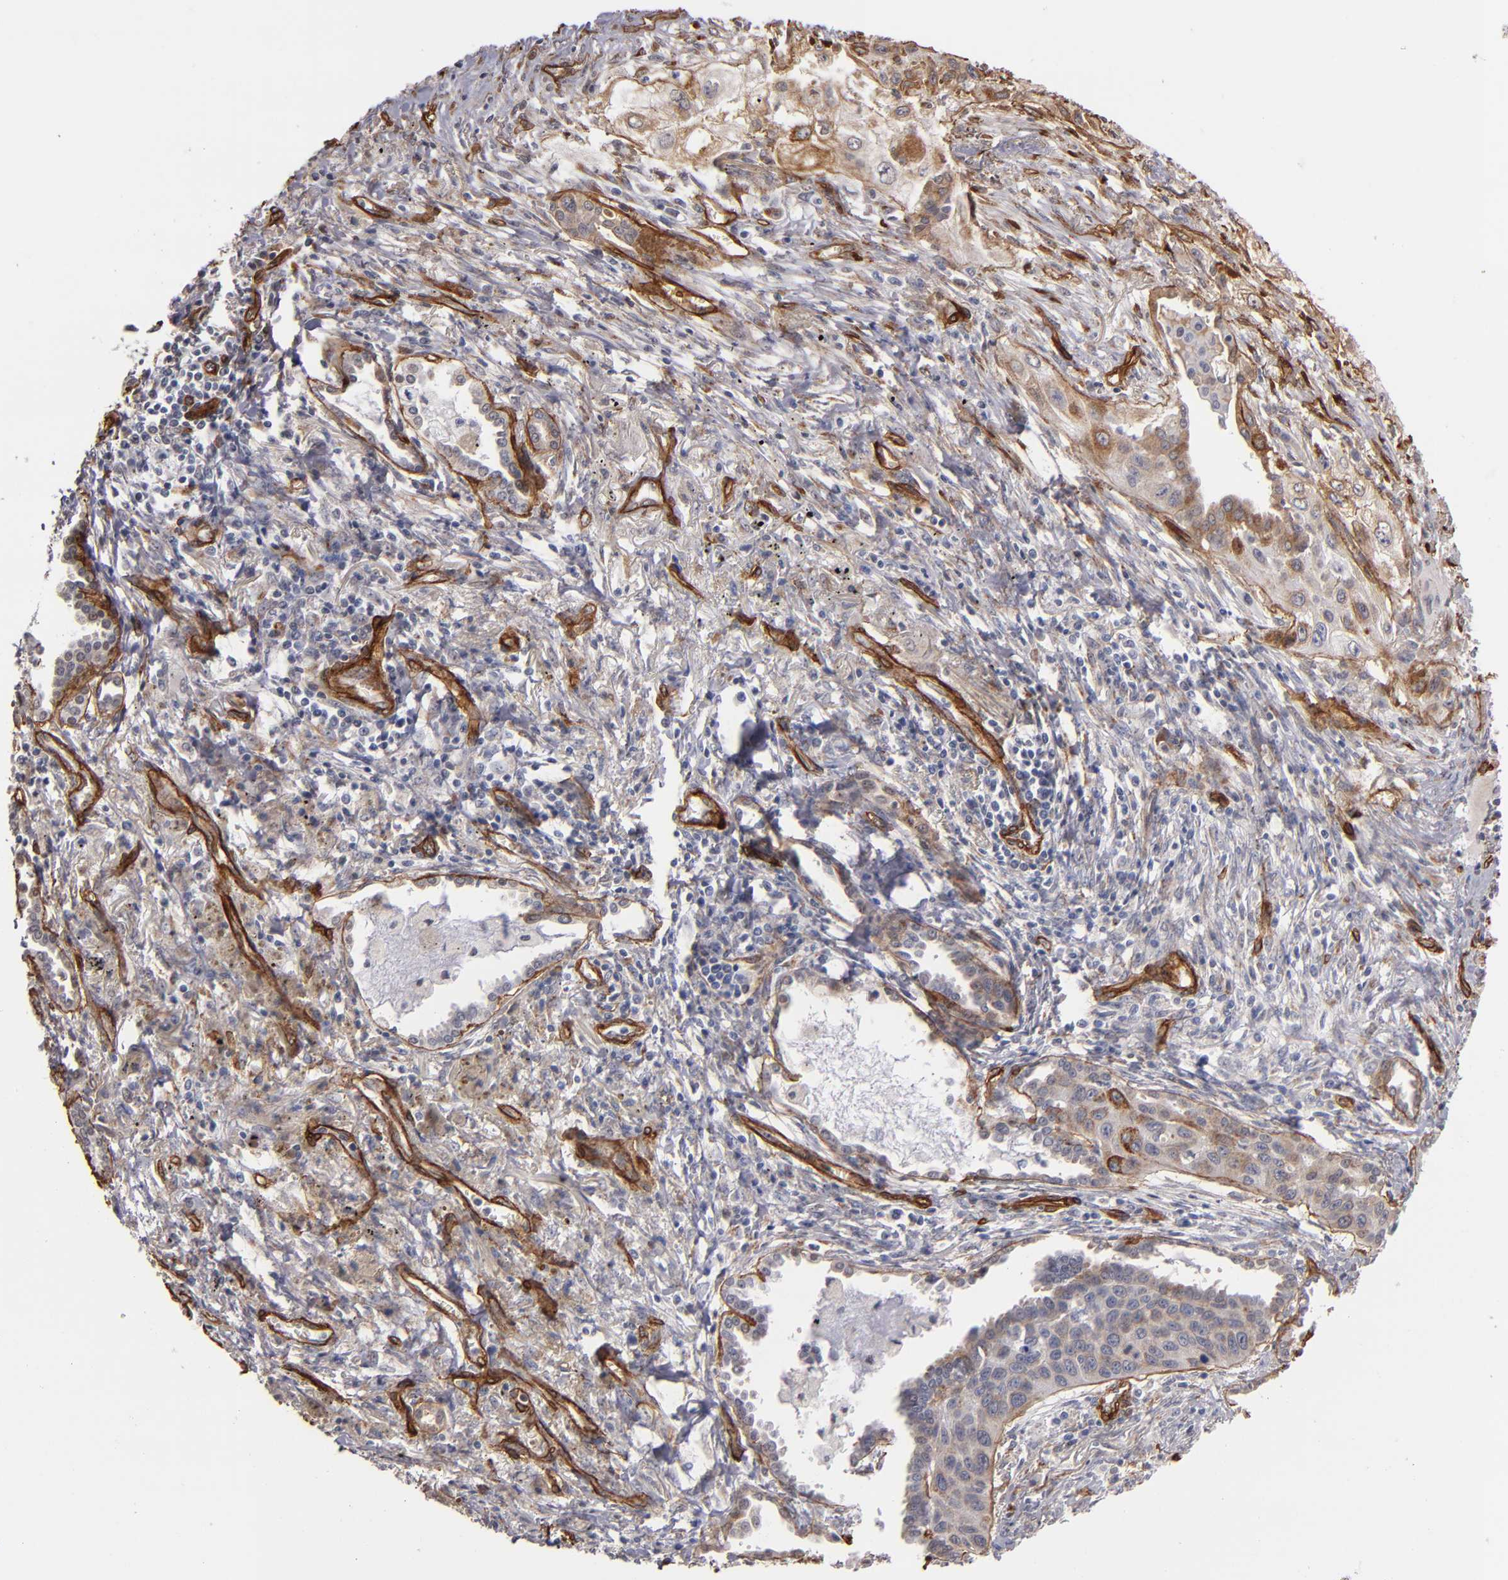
{"staining": {"intensity": "moderate", "quantity": "<25%", "location": "cytoplasmic/membranous"}, "tissue": "lung cancer", "cell_type": "Tumor cells", "image_type": "cancer", "snomed": [{"axis": "morphology", "description": "Squamous cell carcinoma, NOS"}, {"axis": "topography", "description": "Lung"}], "caption": "Approximately <25% of tumor cells in human lung cancer exhibit moderate cytoplasmic/membranous protein positivity as visualized by brown immunohistochemical staining.", "gene": "LAMC1", "patient": {"sex": "male", "age": 71}}